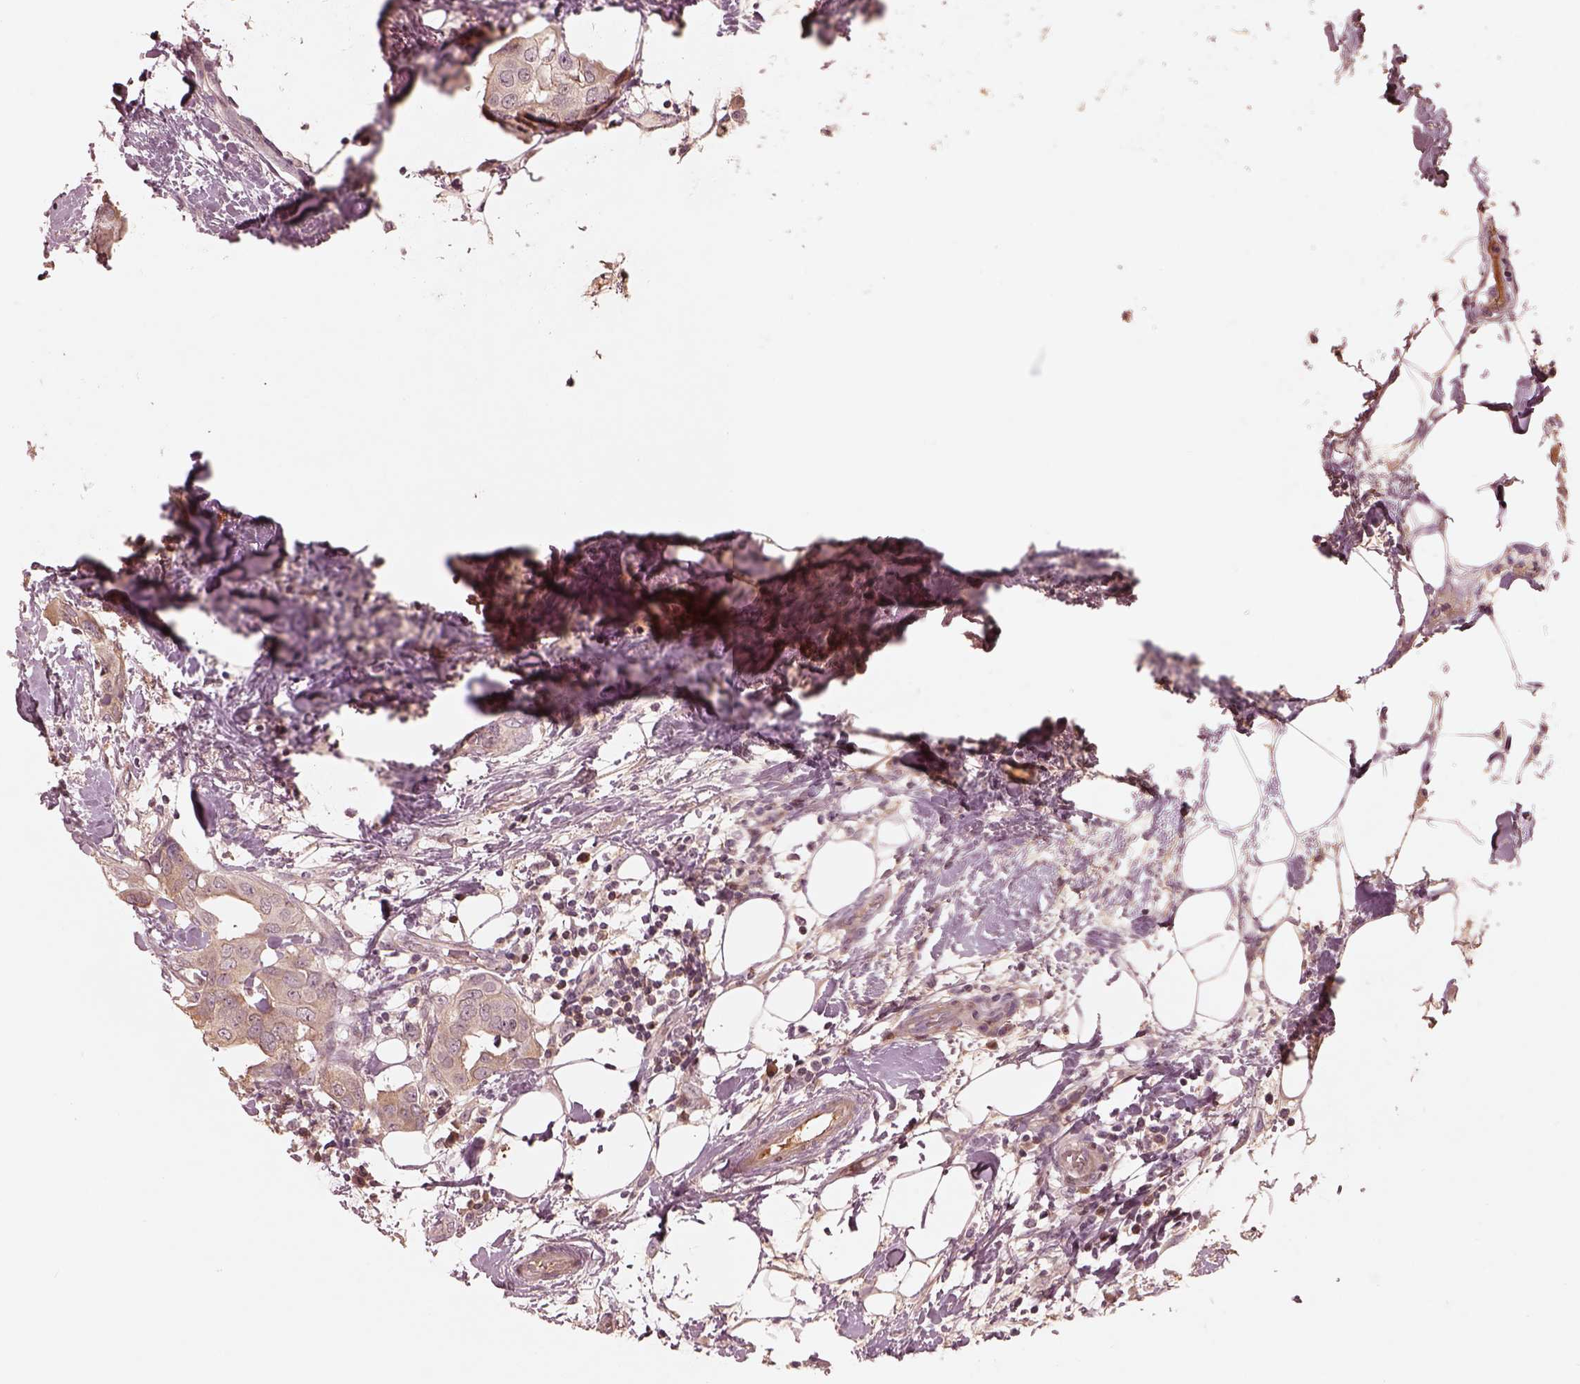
{"staining": {"intensity": "weak", "quantity": "25%-75%", "location": "cytoplasmic/membranous"}, "tissue": "breast cancer", "cell_type": "Tumor cells", "image_type": "cancer", "snomed": [{"axis": "morphology", "description": "Normal tissue, NOS"}, {"axis": "morphology", "description": "Duct carcinoma"}, {"axis": "topography", "description": "Breast"}], "caption": "IHC histopathology image of breast cancer (intraductal carcinoma) stained for a protein (brown), which exhibits low levels of weak cytoplasmic/membranous staining in about 25%-75% of tumor cells.", "gene": "TF", "patient": {"sex": "female", "age": 40}}